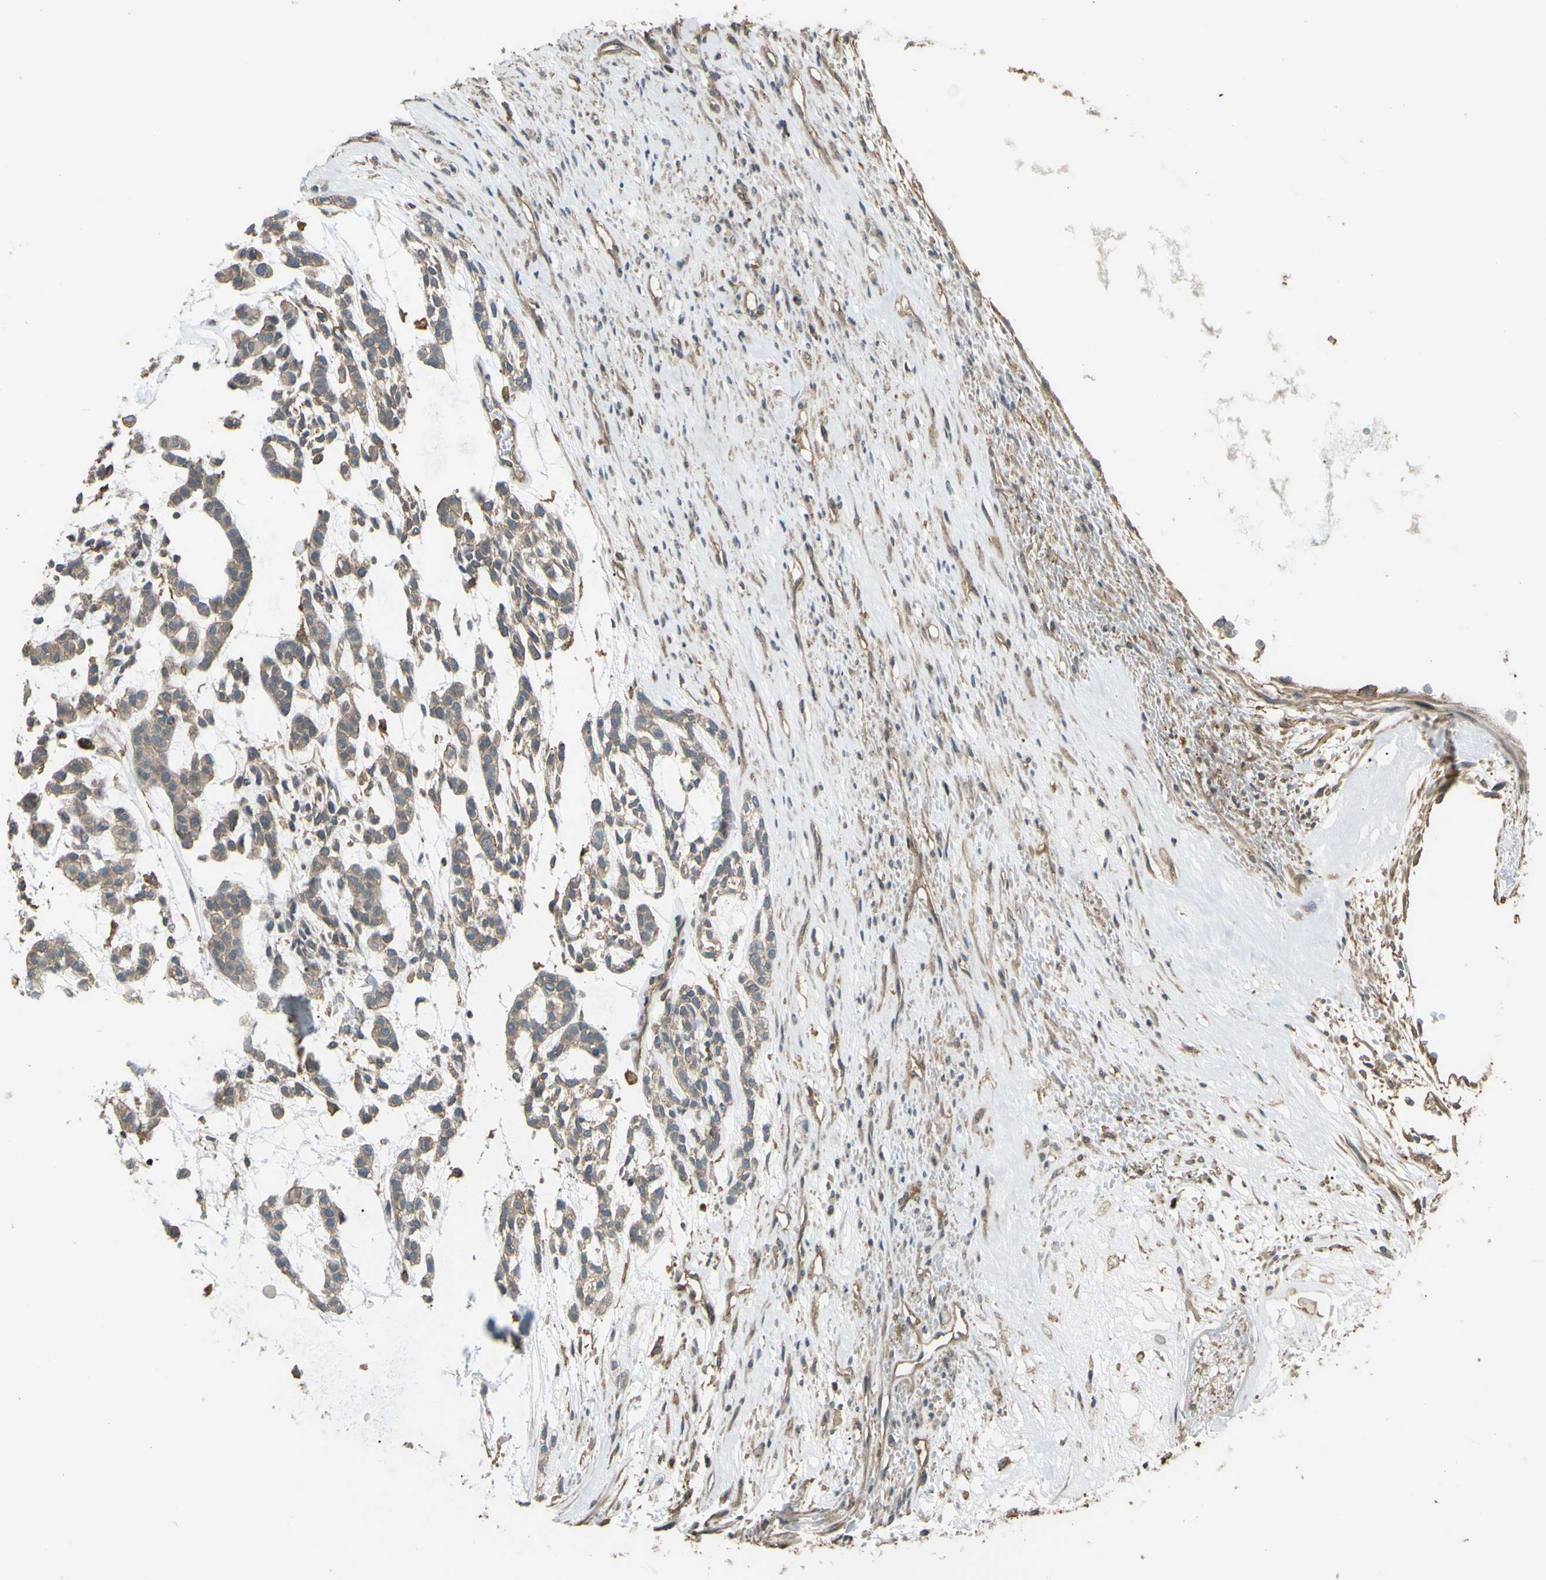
{"staining": {"intensity": "weak", "quantity": ">75%", "location": "cytoplasmic/membranous"}, "tissue": "head and neck cancer", "cell_type": "Tumor cells", "image_type": "cancer", "snomed": [{"axis": "morphology", "description": "Adenocarcinoma, NOS"}, {"axis": "morphology", "description": "Adenoma, NOS"}, {"axis": "topography", "description": "Head-Neck"}], "caption": "Immunohistochemistry histopathology image of head and neck cancer stained for a protein (brown), which displays low levels of weak cytoplasmic/membranous expression in about >75% of tumor cells.", "gene": "ADD3", "patient": {"sex": "female", "age": 55}}